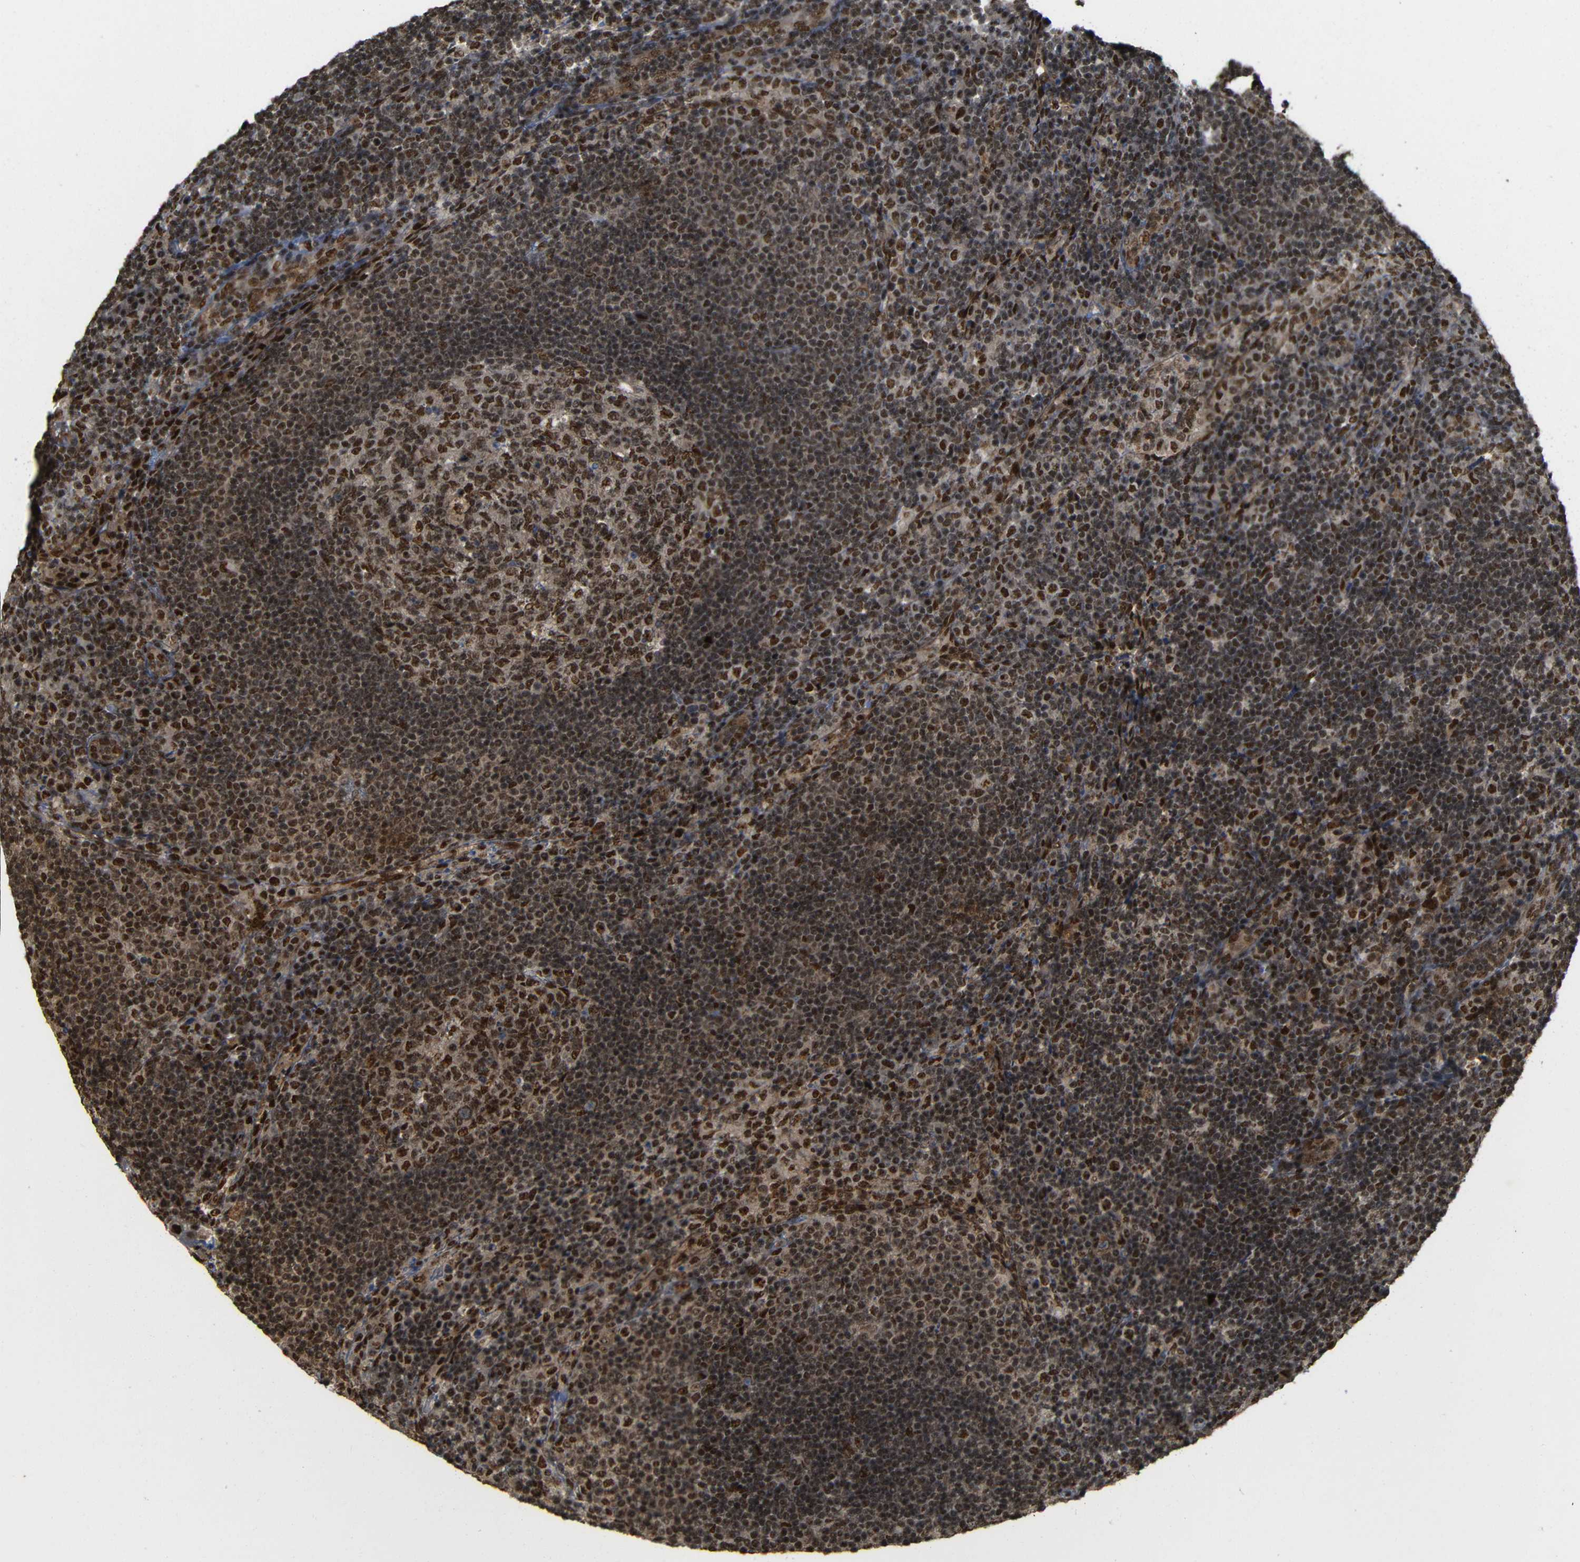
{"staining": {"intensity": "strong", "quantity": ">75%", "location": "nuclear"}, "tissue": "lymph node", "cell_type": "Germinal center cells", "image_type": "normal", "snomed": [{"axis": "morphology", "description": "Normal tissue, NOS"}, {"axis": "topography", "description": "Lymph node"}], "caption": "Lymph node was stained to show a protein in brown. There is high levels of strong nuclear staining in approximately >75% of germinal center cells. Immunohistochemistry stains the protein in brown and the nuclei are stained blue.", "gene": "TCF7L2", "patient": {"sex": "female", "age": 53}}